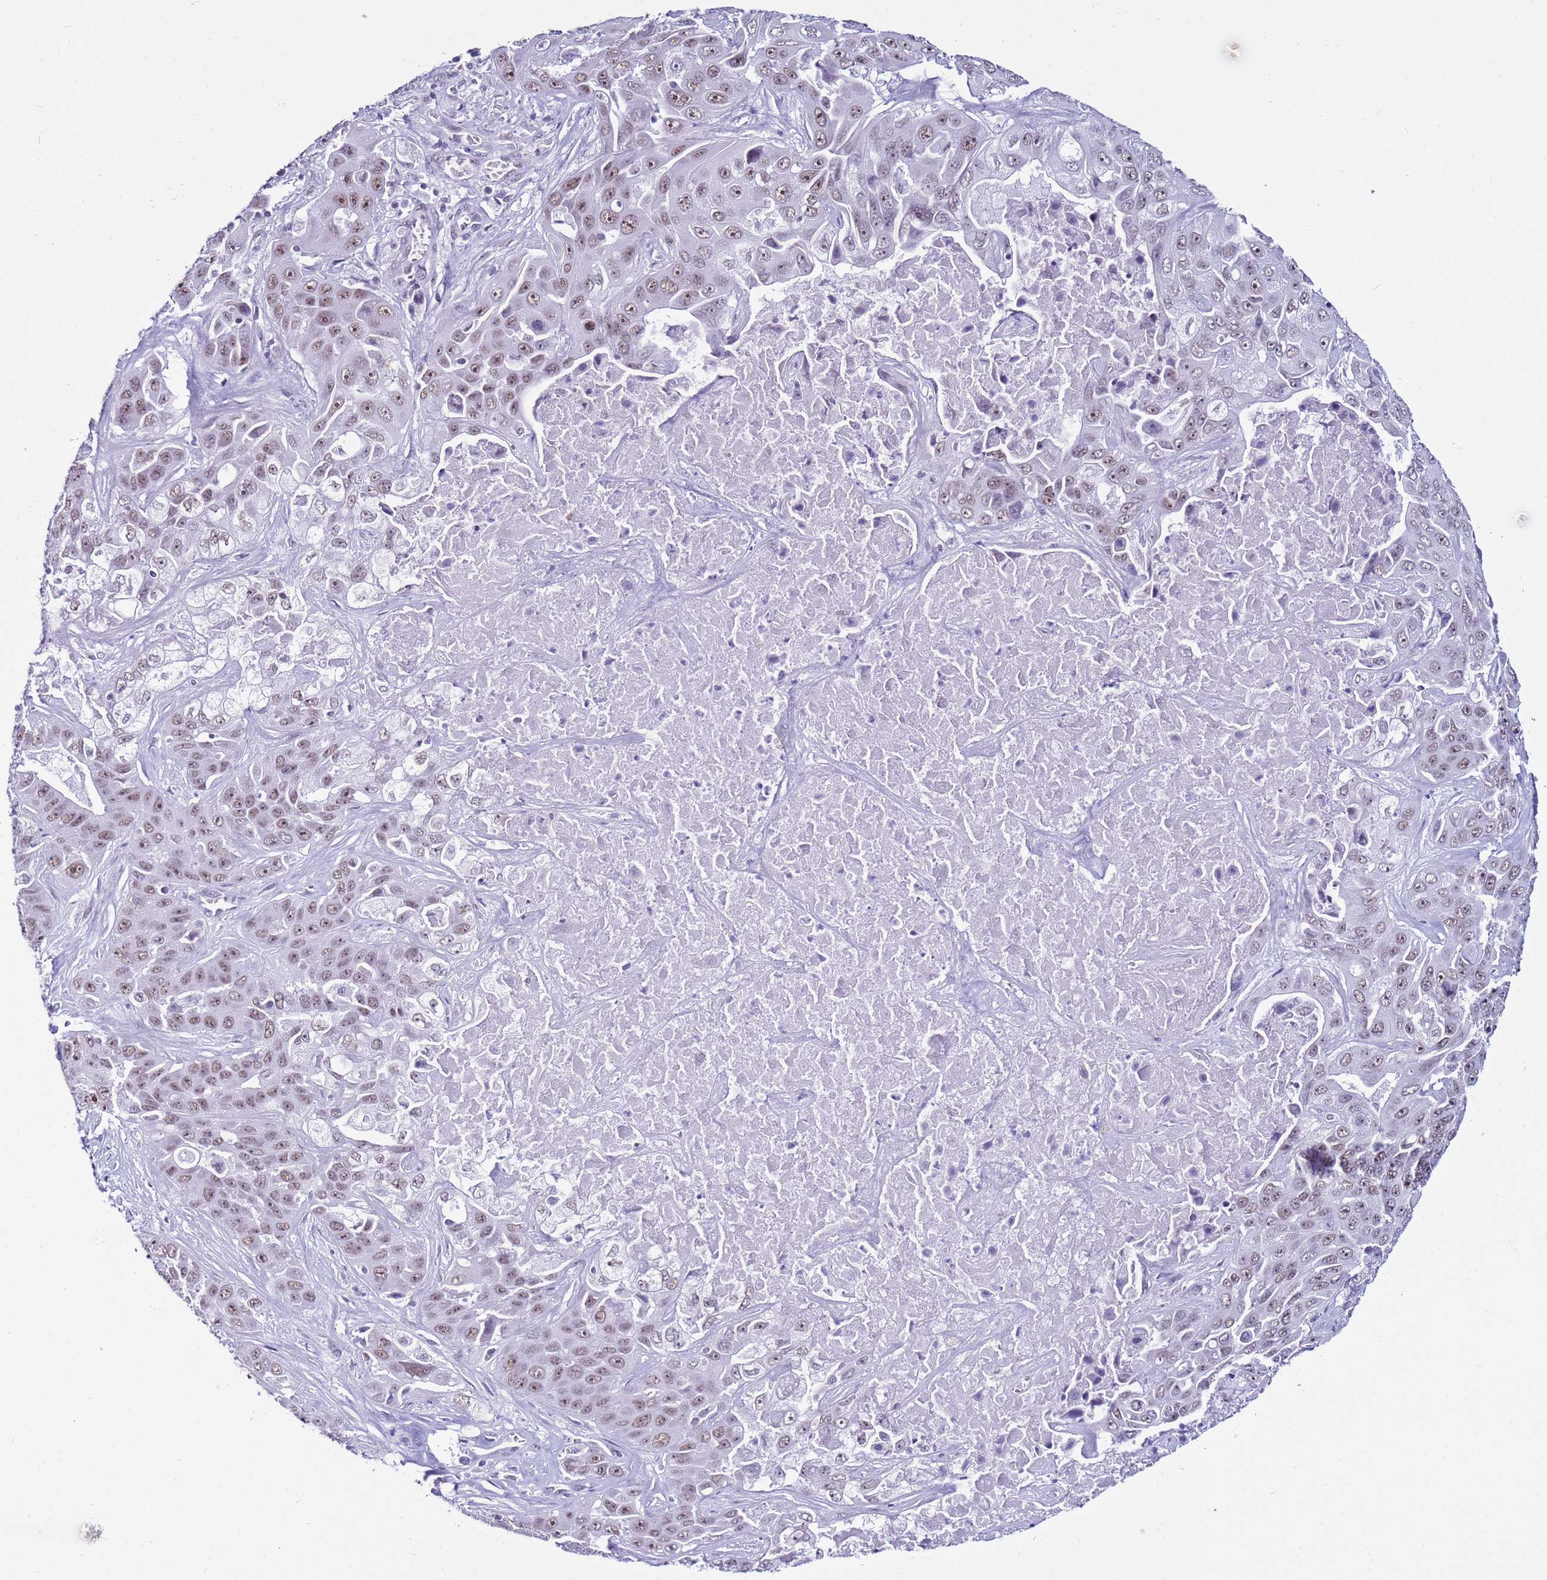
{"staining": {"intensity": "moderate", "quantity": ">75%", "location": "nuclear"}, "tissue": "liver cancer", "cell_type": "Tumor cells", "image_type": "cancer", "snomed": [{"axis": "morphology", "description": "Cholangiocarcinoma"}, {"axis": "topography", "description": "Liver"}], "caption": "Immunohistochemical staining of cholangiocarcinoma (liver) shows medium levels of moderate nuclear expression in approximately >75% of tumor cells. (DAB IHC, brown staining for protein, blue staining for nuclei).", "gene": "DHX15", "patient": {"sex": "female", "age": 52}}